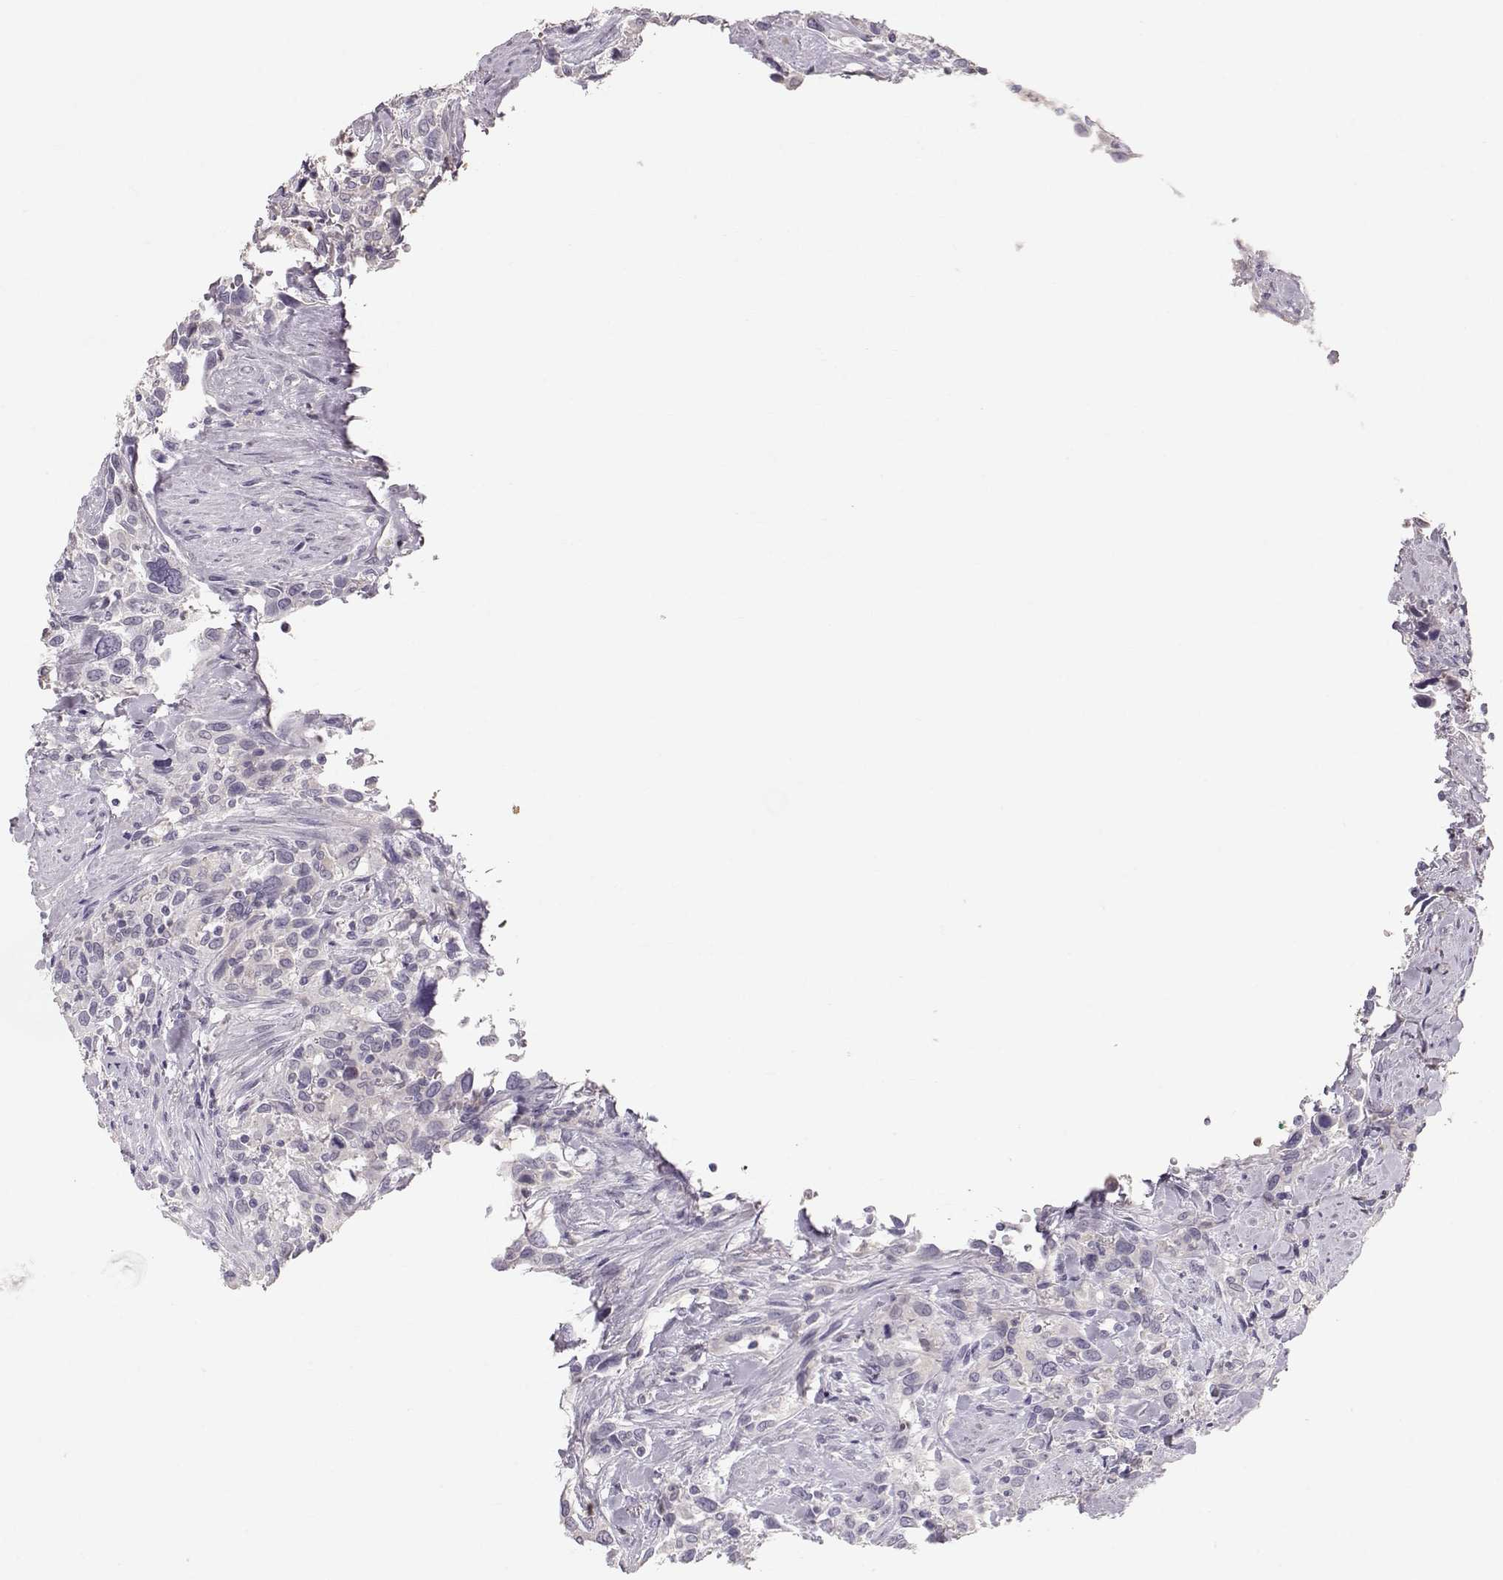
{"staining": {"intensity": "negative", "quantity": "none", "location": "none"}, "tissue": "urothelial cancer", "cell_type": "Tumor cells", "image_type": "cancer", "snomed": [{"axis": "morphology", "description": "Urothelial carcinoma, NOS"}, {"axis": "morphology", "description": "Urothelial carcinoma, High grade"}, {"axis": "topography", "description": "Urinary bladder"}], "caption": "Human urothelial cancer stained for a protein using immunohistochemistry (IHC) shows no positivity in tumor cells.", "gene": "POU1F1", "patient": {"sex": "female", "age": 64}}